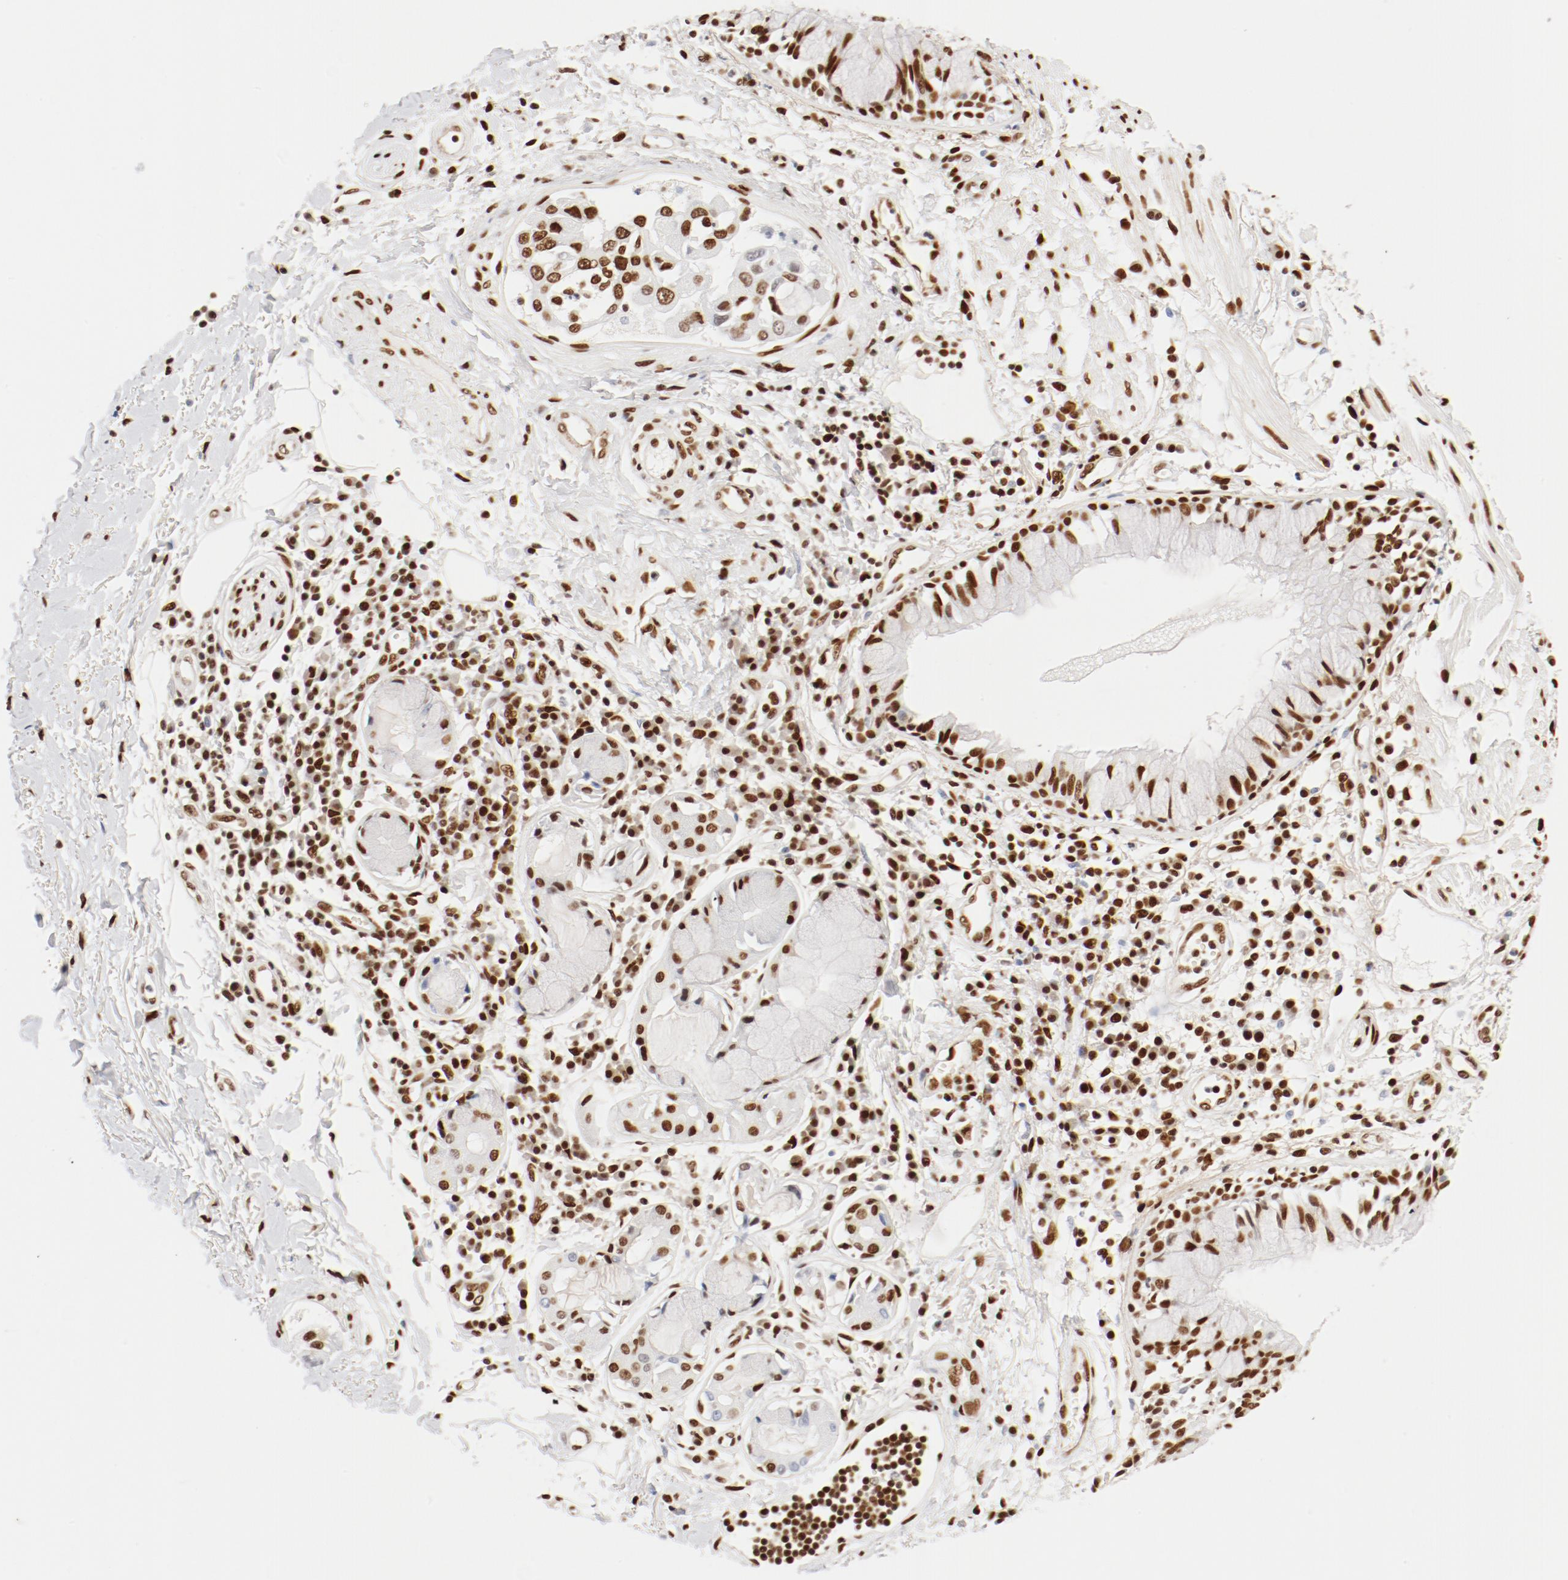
{"staining": {"intensity": "strong", "quantity": "25%-75%", "location": "nuclear"}, "tissue": "adipose tissue", "cell_type": "Adipocytes", "image_type": "normal", "snomed": [{"axis": "morphology", "description": "Normal tissue, NOS"}, {"axis": "morphology", "description": "Adenocarcinoma, NOS"}, {"axis": "topography", "description": "Cartilage tissue"}, {"axis": "topography", "description": "Bronchus"}, {"axis": "topography", "description": "Lung"}], "caption": "Immunohistochemical staining of unremarkable human adipose tissue demonstrates strong nuclear protein expression in about 25%-75% of adipocytes.", "gene": "CTBP1", "patient": {"sex": "female", "age": 67}}